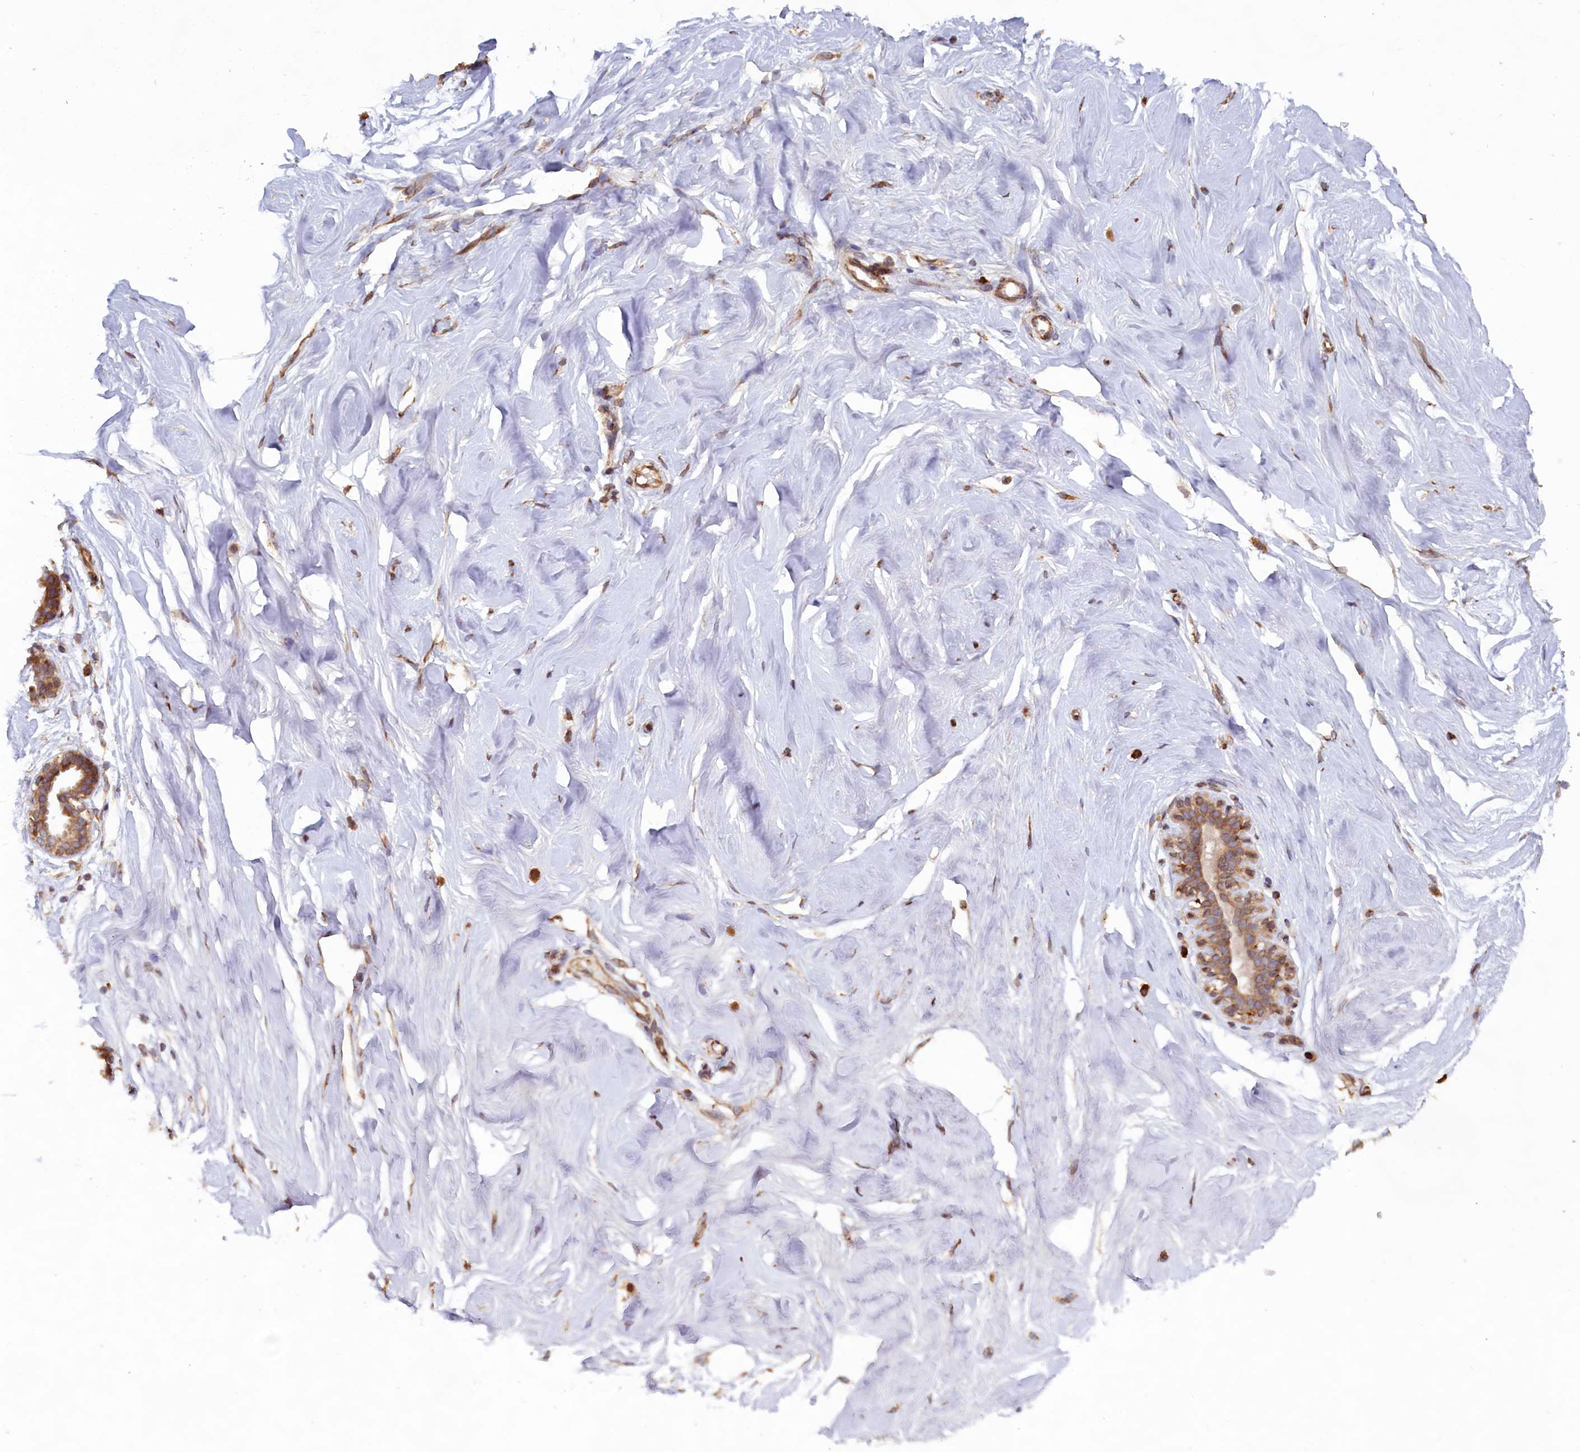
{"staining": {"intensity": "moderate", "quantity": ">75%", "location": "cytoplasmic/membranous"}, "tissue": "breast", "cell_type": "Glandular cells", "image_type": "normal", "snomed": [{"axis": "morphology", "description": "Normal tissue, NOS"}, {"axis": "morphology", "description": "Adenoma, NOS"}, {"axis": "topography", "description": "Breast"}], "caption": "Breast stained with immunohistochemistry reveals moderate cytoplasmic/membranous staining in approximately >75% of glandular cells.", "gene": "TBC1D19", "patient": {"sex": "female", "age": 23}}